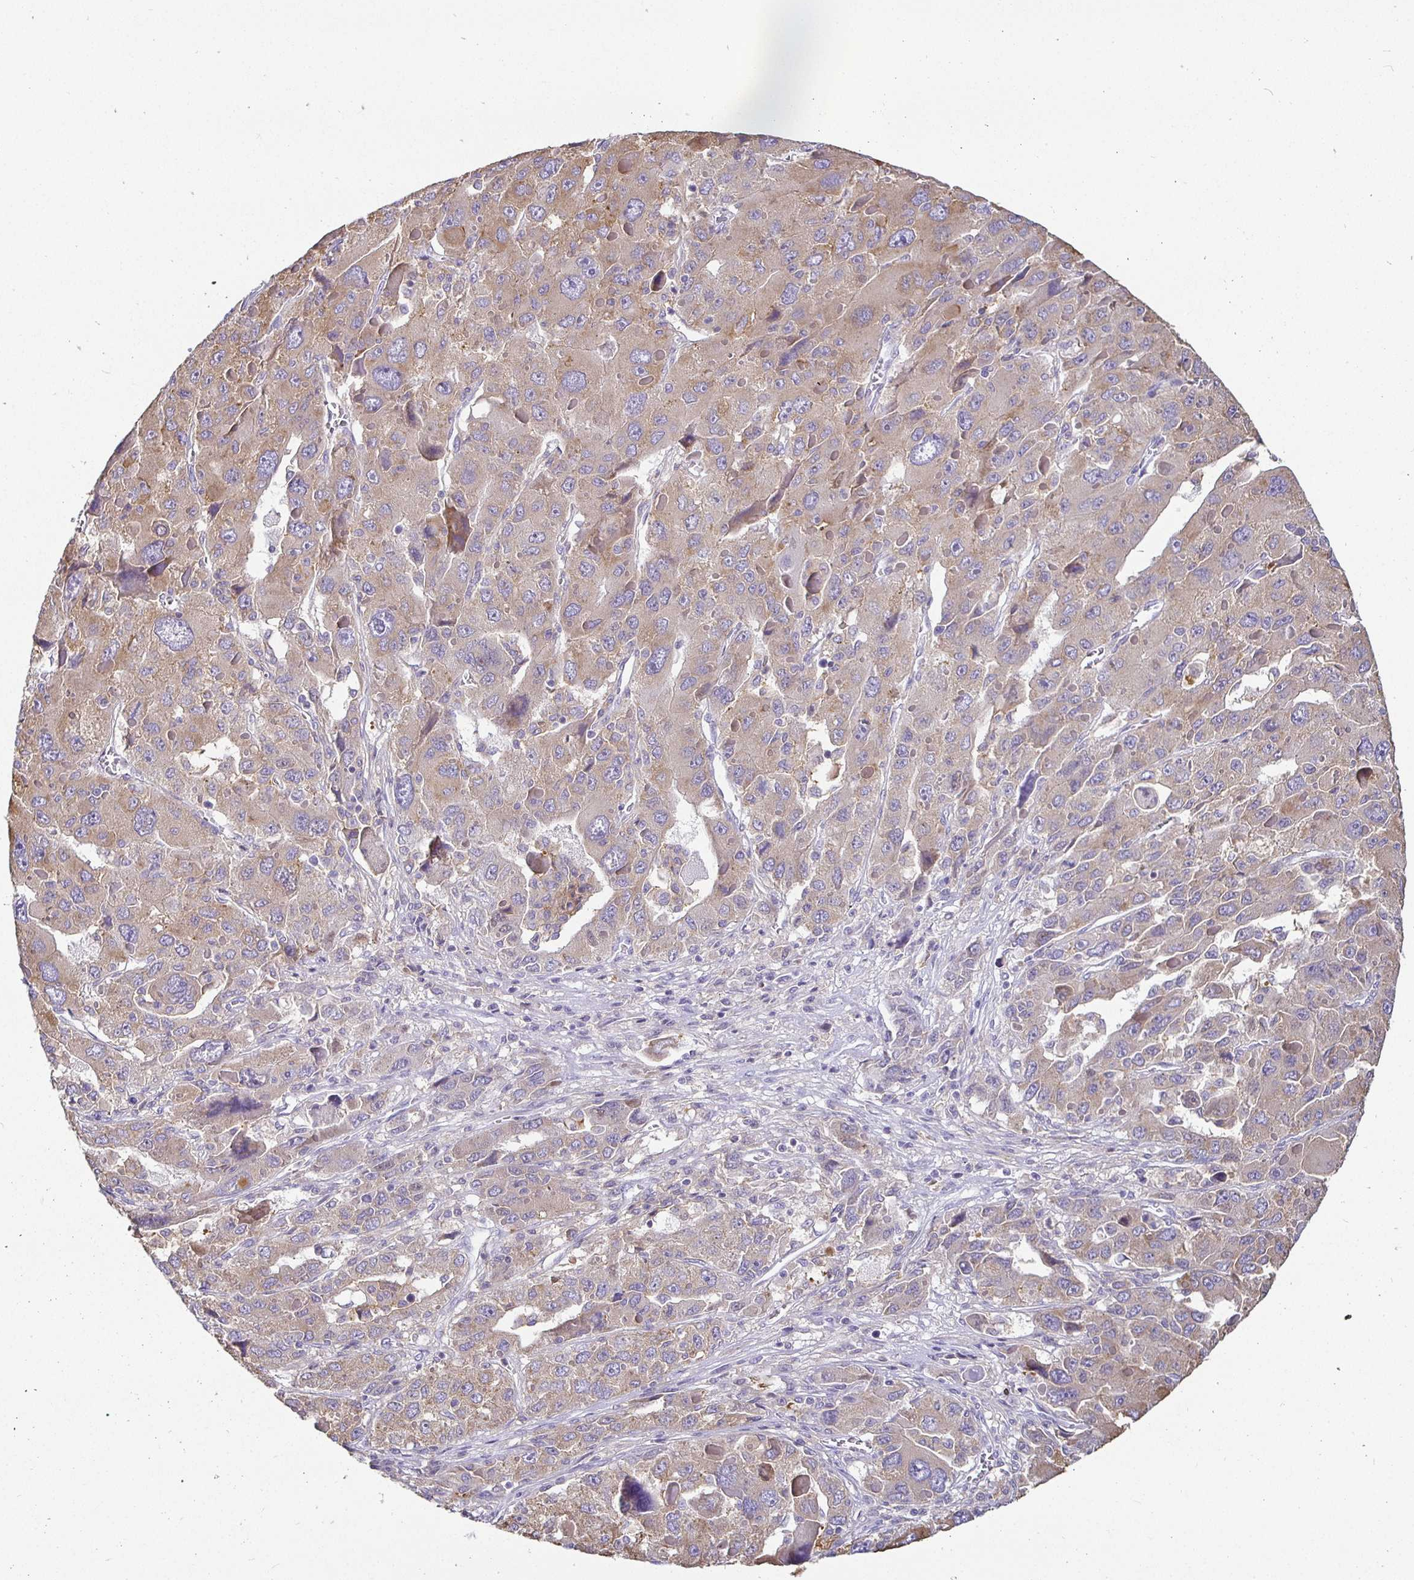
{"staining": {"intensity": "weak", "quantity": ">75%", "location": "cytoplasmic/membranous"}, "tissue": "liver cancer", "cell_type": "Tumor cells", "image_type": "cancer", "snomed": [{"axis": "morphology", "description": "Carcinoma, Hepatocellular, NOS"}, {"axis": "topography", "description": "Liver"}], "caption": "Immunohistochemical staining of human liver cancer (hepatocellular carcinoma) exhibits weak cytoplasmic/membranous protein staining in about >75% of tumor cells.", "gene": "SIRPA", "patient": {"sex": "female", "age": 41}}